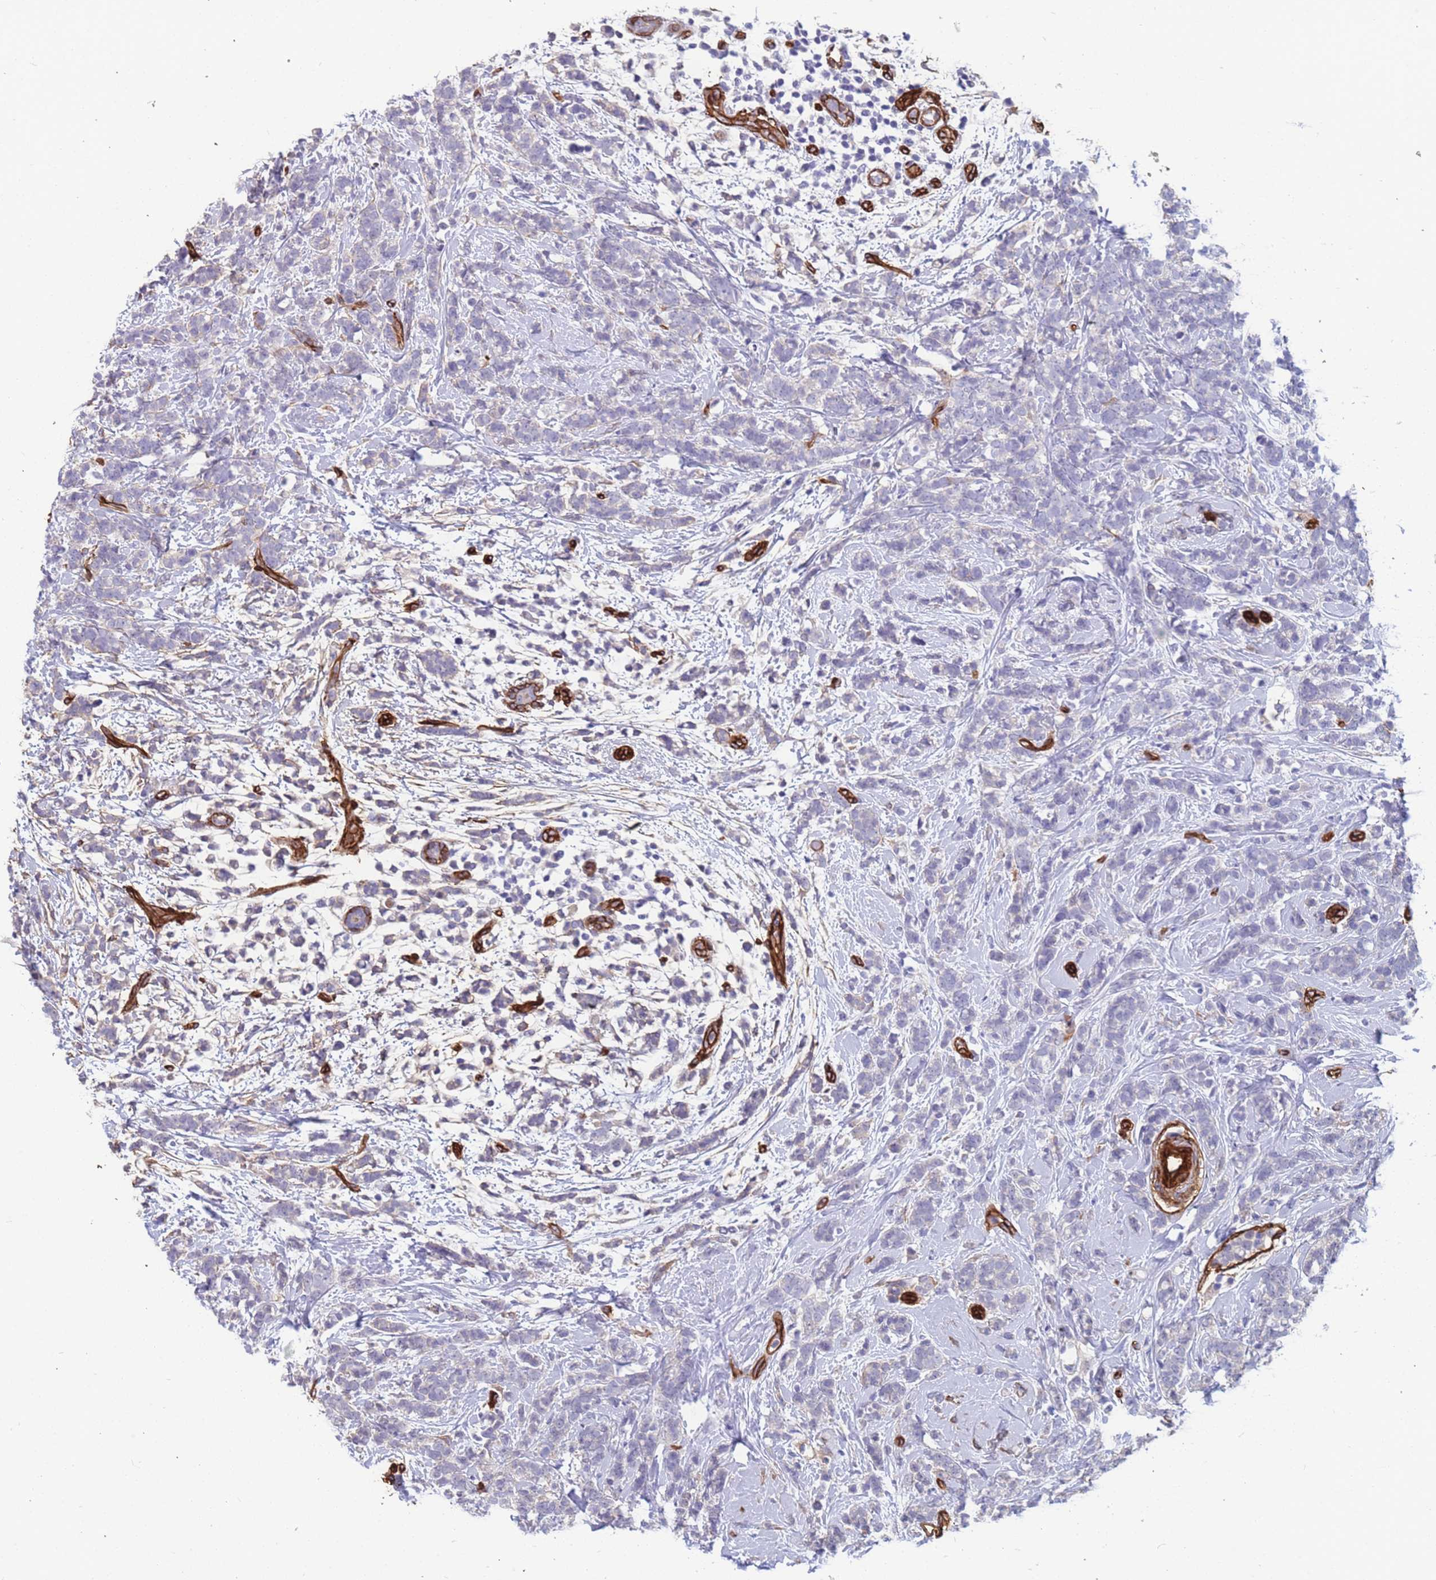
{"staining": {"intensity": "negative", "quantity": "none", "location": "none"}, "tissue": "breast cancer", "cell_type": "Tumor cells", "image_type": "cancer", "snomed": [{"axis": "morphology", "description": "Lobular carcinoma"}, {"axis": "topography", "description": "Breast"}], "caption": "This photomicrograph is of breast lobular carcinoma stained with immunohistochemistry (IHC) to label a protein in brown with the nuclei are counter-stained blue. There is no positivity in tumor cells.", "gene": "EHD2", "patient": {"sex": "female", "age": 58}}